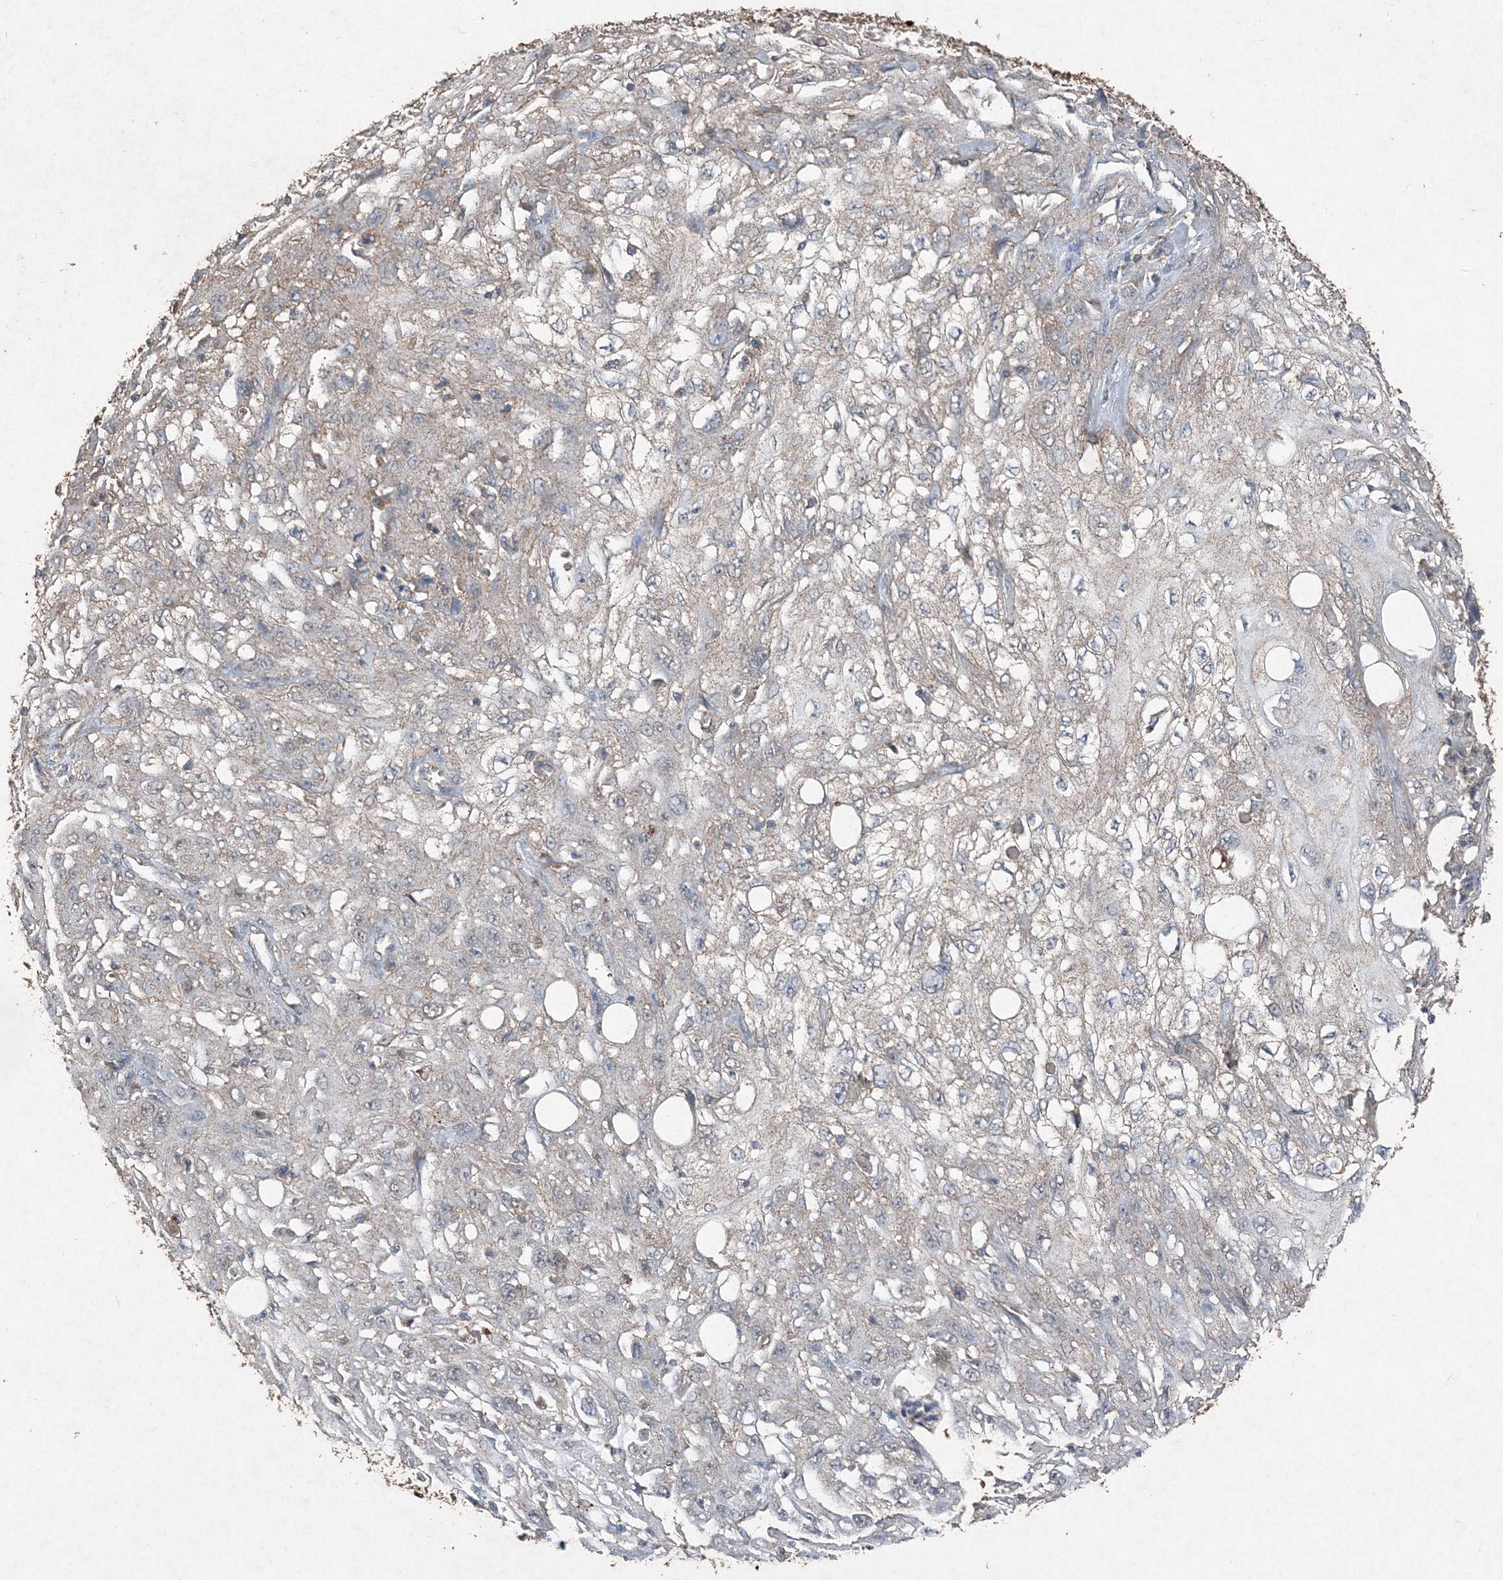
{"staining": {"intensity": "negative", "quantity": "none", "location": "none"}, "tissue": "skin cancer", "cell_type": "Tumor cells", "image_type": "cancer", "snomed": [{"axis": "morphology", "description": "Squamous cell carcinoma, NOS"}, {"axis": "topography", "description": "Skin"}], "caption": "This photomicrograph is of skin cancer (squamous cell carcinoma) stained with immunohistochemistry (IHC) to label a protein in brown with the nuclei are counter-stained blue. There is no staining in tumor cells.", "gene": "FCN3", "patient": {"sex": "male", "age": 75}}